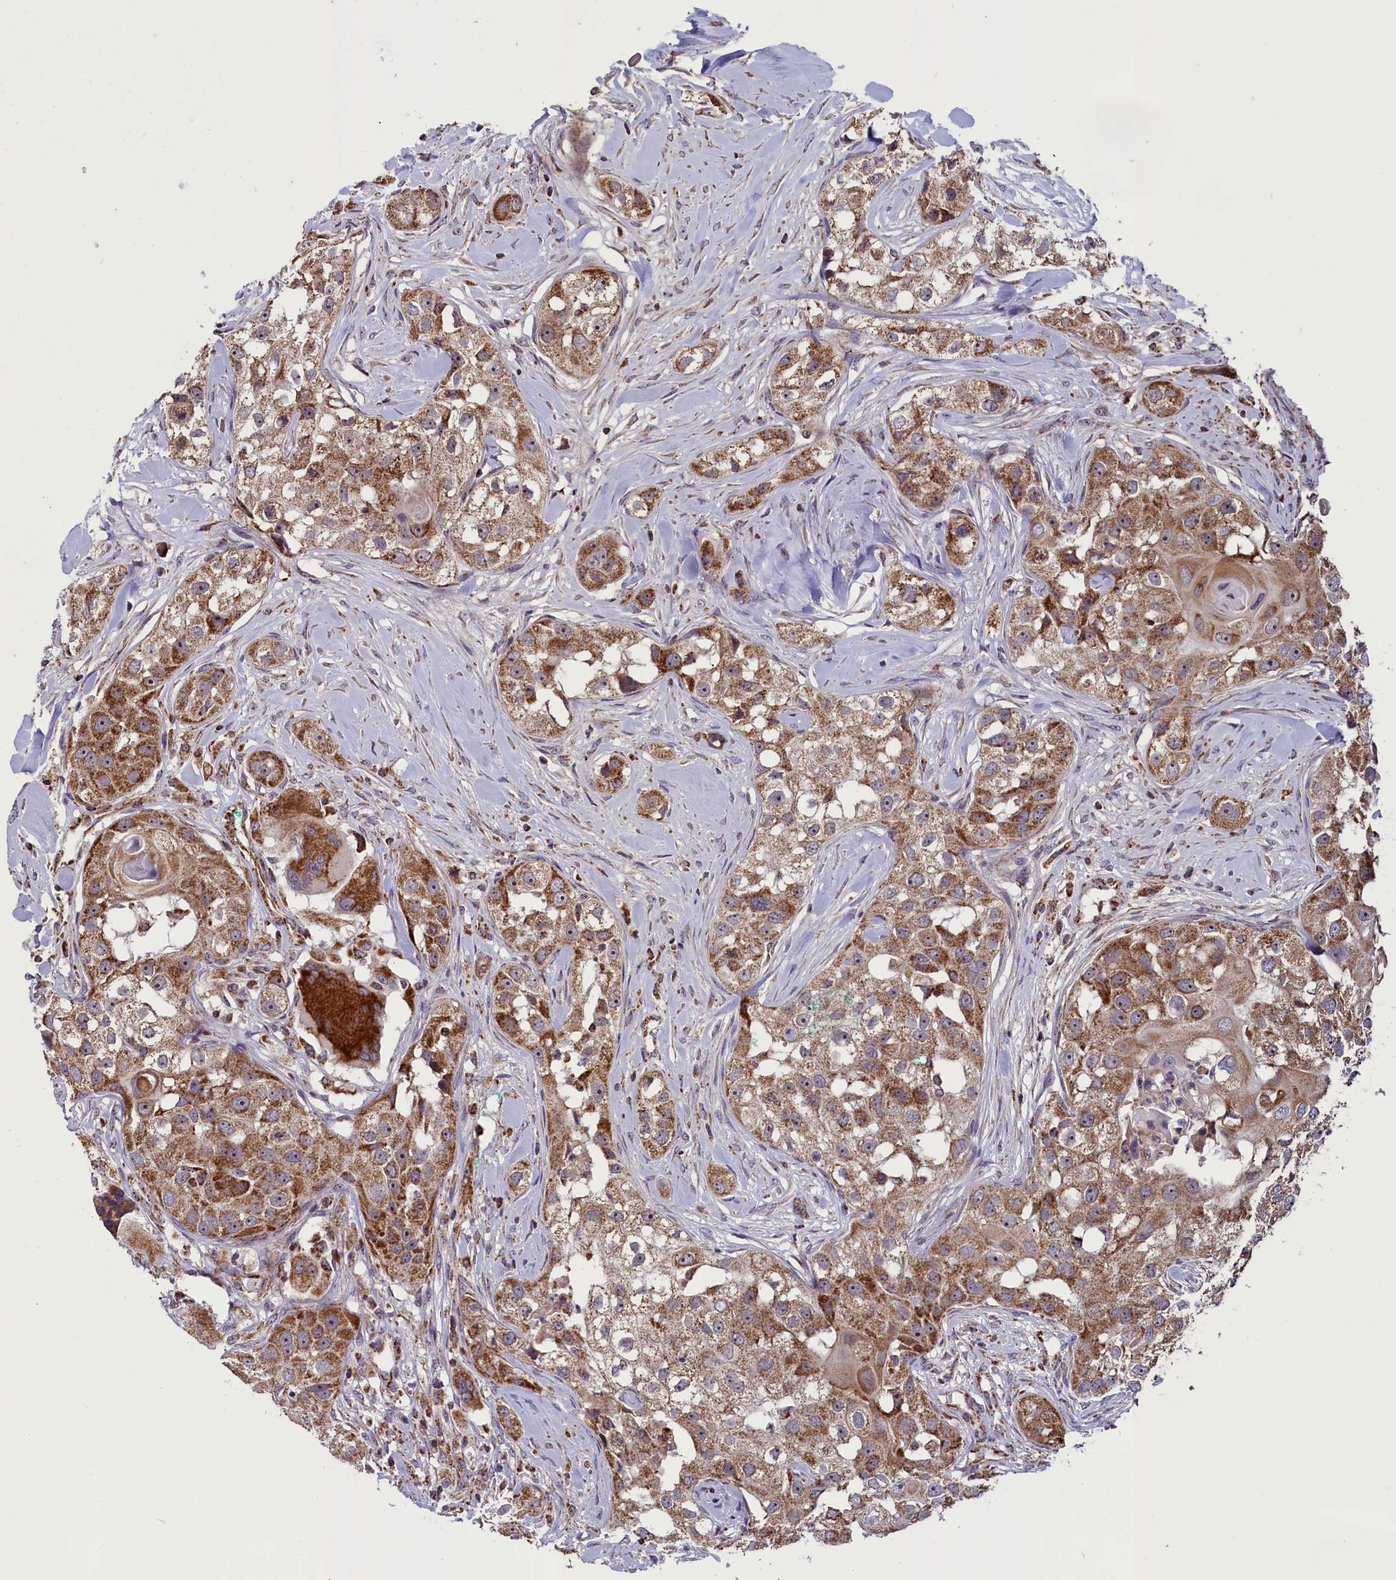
{"staining": {"intensity": "moderate", "quantity": ">75%", "location": "cytoplasmic/membranous"}, "tissue": "head and neck cancer", "cell_type": "Tumor cells", "image_type": "cancer", "snomed": [{"axis": "morphology", "description": "Normal tissue, NOS"}, {"axis": "morphology", "description": "Squamous cell carcinoma, NOS"}, {"axis": "topography", "description": "Skeletal muscle"}, {"axis": "topography", "description": "Head-Neck"}], "caption": "Human head and neck squamous cell carcinoma stained with a brown dye displays moderate cytoplasmic/membranous positive expression in about >75% of tumor cells.", "gene": "GLRX5", "patient": {"sex": "male", "age": 51}}